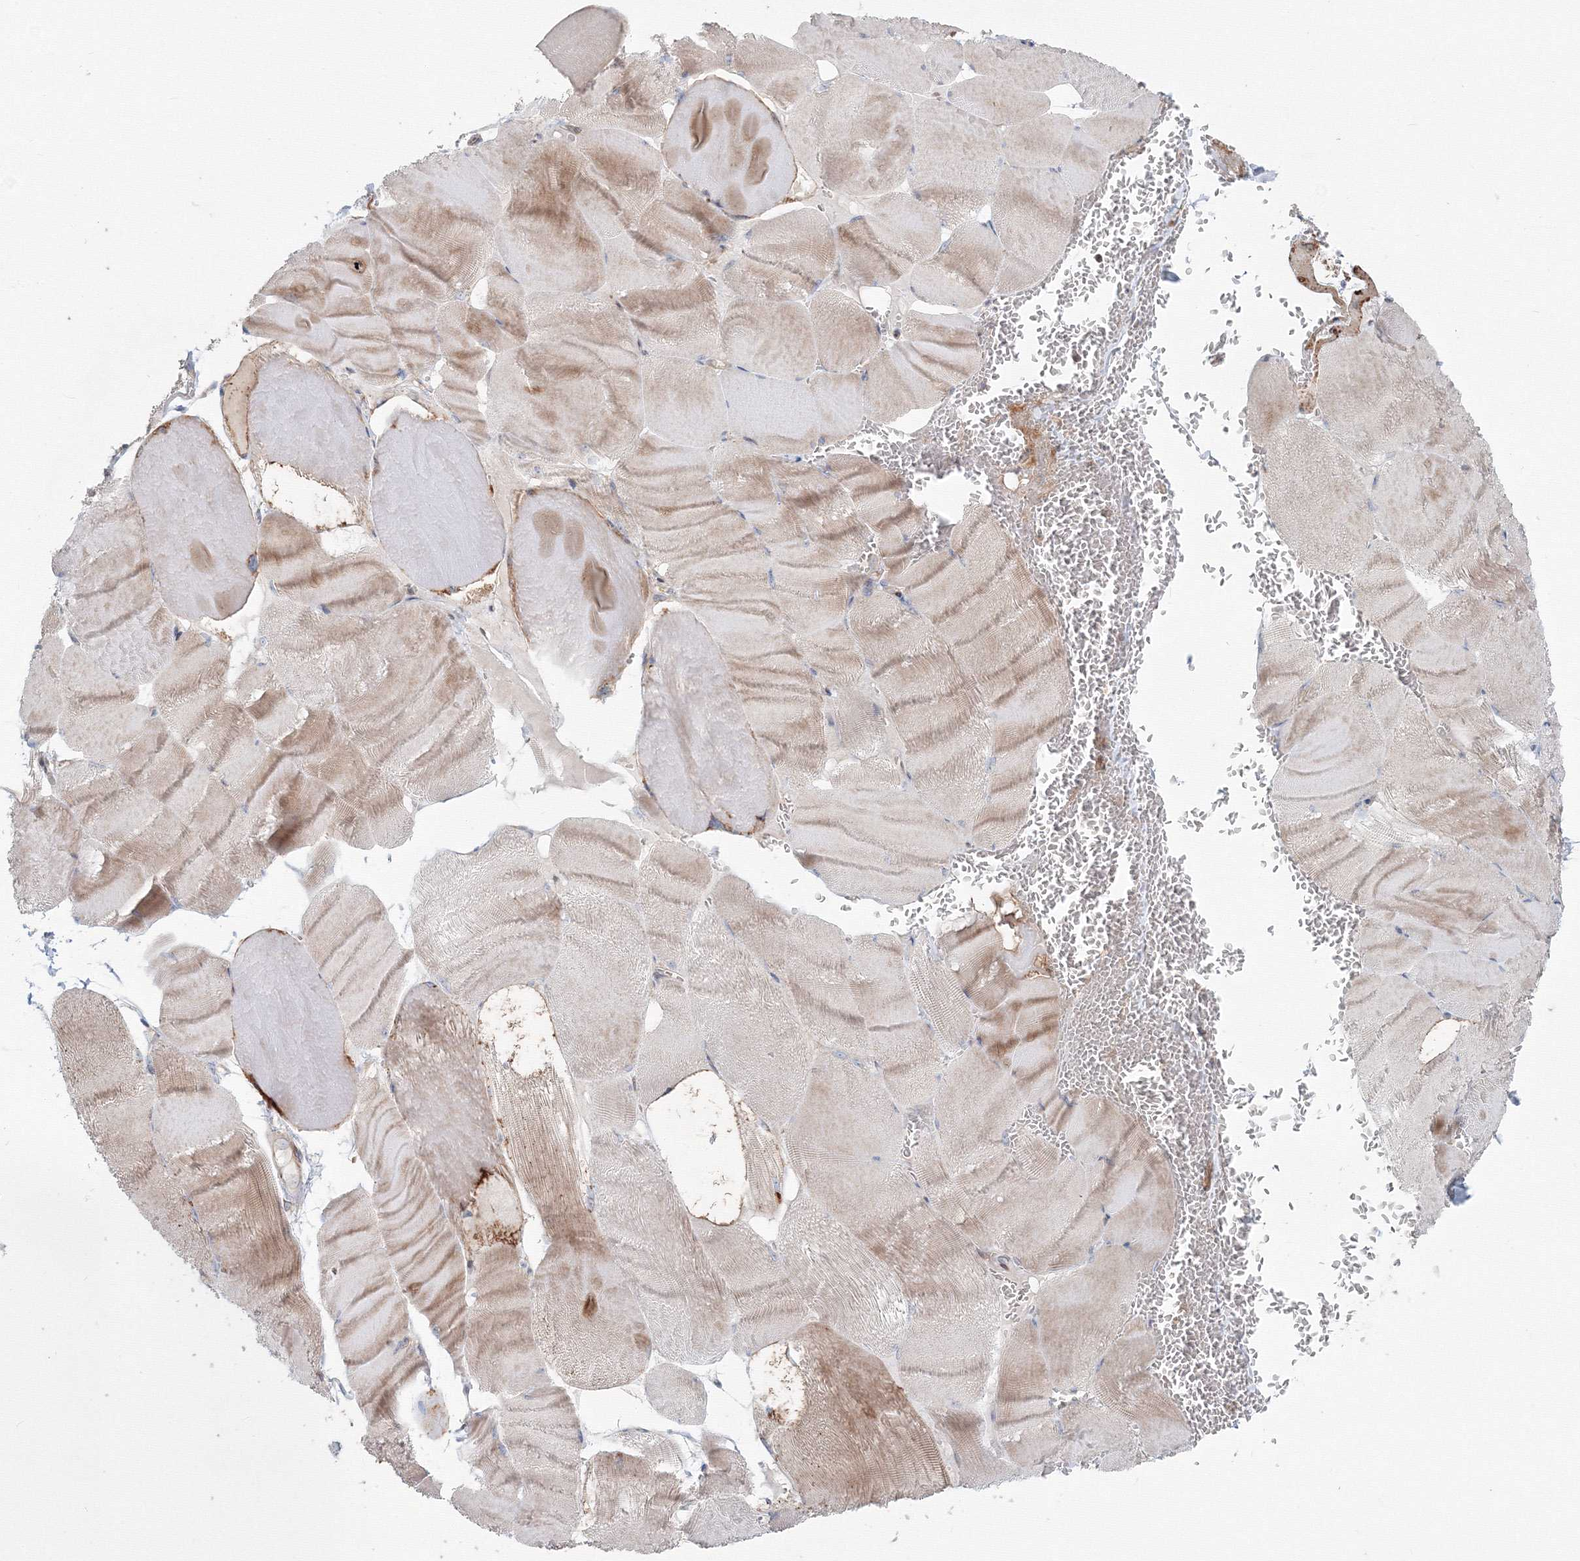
{"staining": {"intensity": "moderate", "quantity": "25%-75%", "location": "cytoplasmic/membranous"}, "tissue": "skeletal muscle", "cell_type": "Myocytes", "image_type": "normal", "snomed": [{"axis": "morphology", "description": "Normal tissue, NOS"}, {"axis": "morphology", "description": "Basal cell carcinoma"}, {"axis": "topography", "description": "Skeletal muscle"}], "caption": "Unremarkable skeletal muscle demonstrates moderate cytoplasmic/membranous positivity in about 25%-75% of myocytes, visualized by immunohistochemistry.", "gene": "SH3PXD2A", "patient": {"sex": "female", "age": 64}}